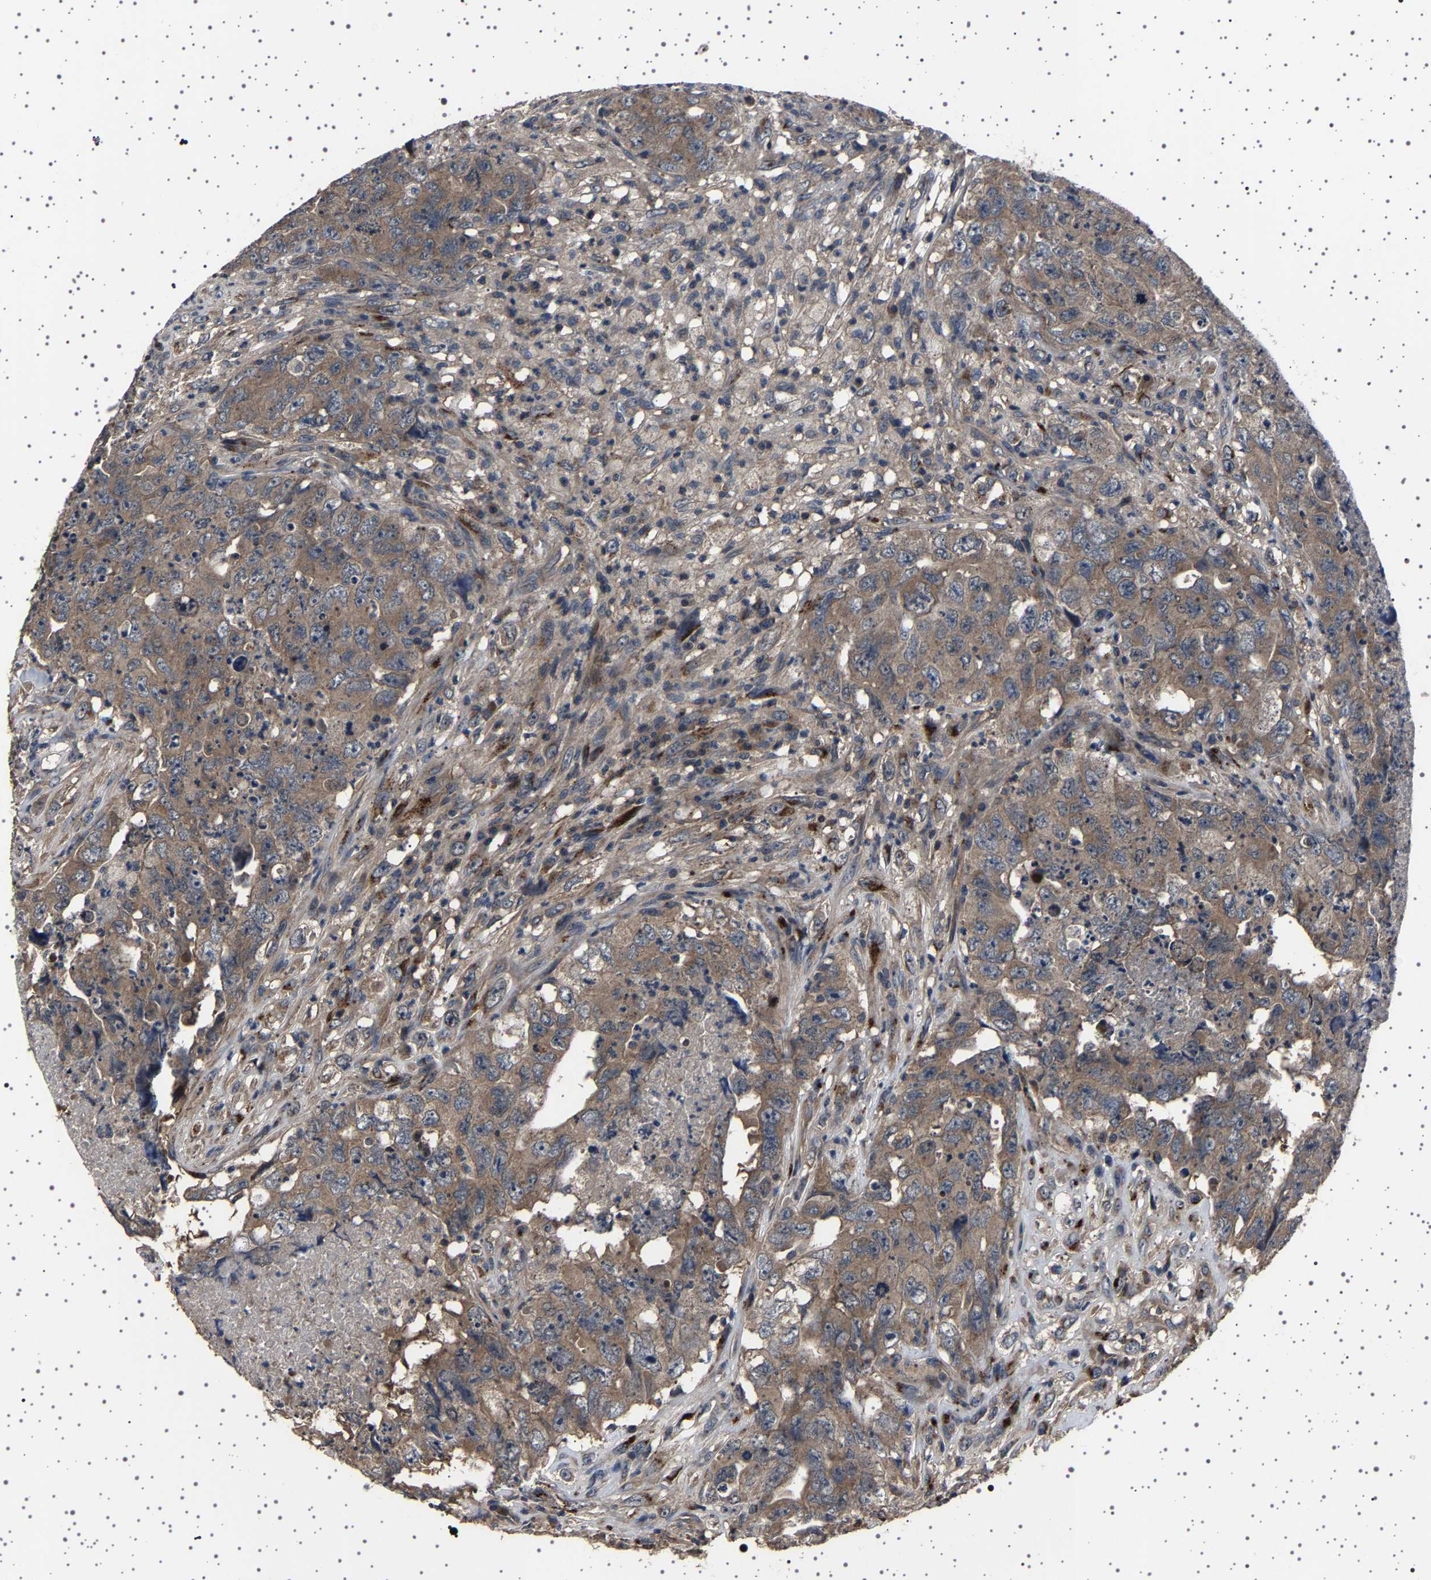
{"staining": {"intensity": "moderate", "quantity": ">75%", "location": "cytoplasmic/membranous"}, "tissue": "testis cancer", "cell_type": "Tumor cells", "image_type": "cancer", "snomed": [{"axis": "morphology", "description": "Carcinoma, Embryonal, NOS"}, {"axis": "topography", "description": "Testis"}], "caption": "Moderate cytoplasmic/membranous protein expression is seen in approximately >75% of tumor cells in testis embryonal carcinoma. Nuclei are stained in blue.", "gene": "NCKAP1", "patient": {"sex": "male", "age": 32}}